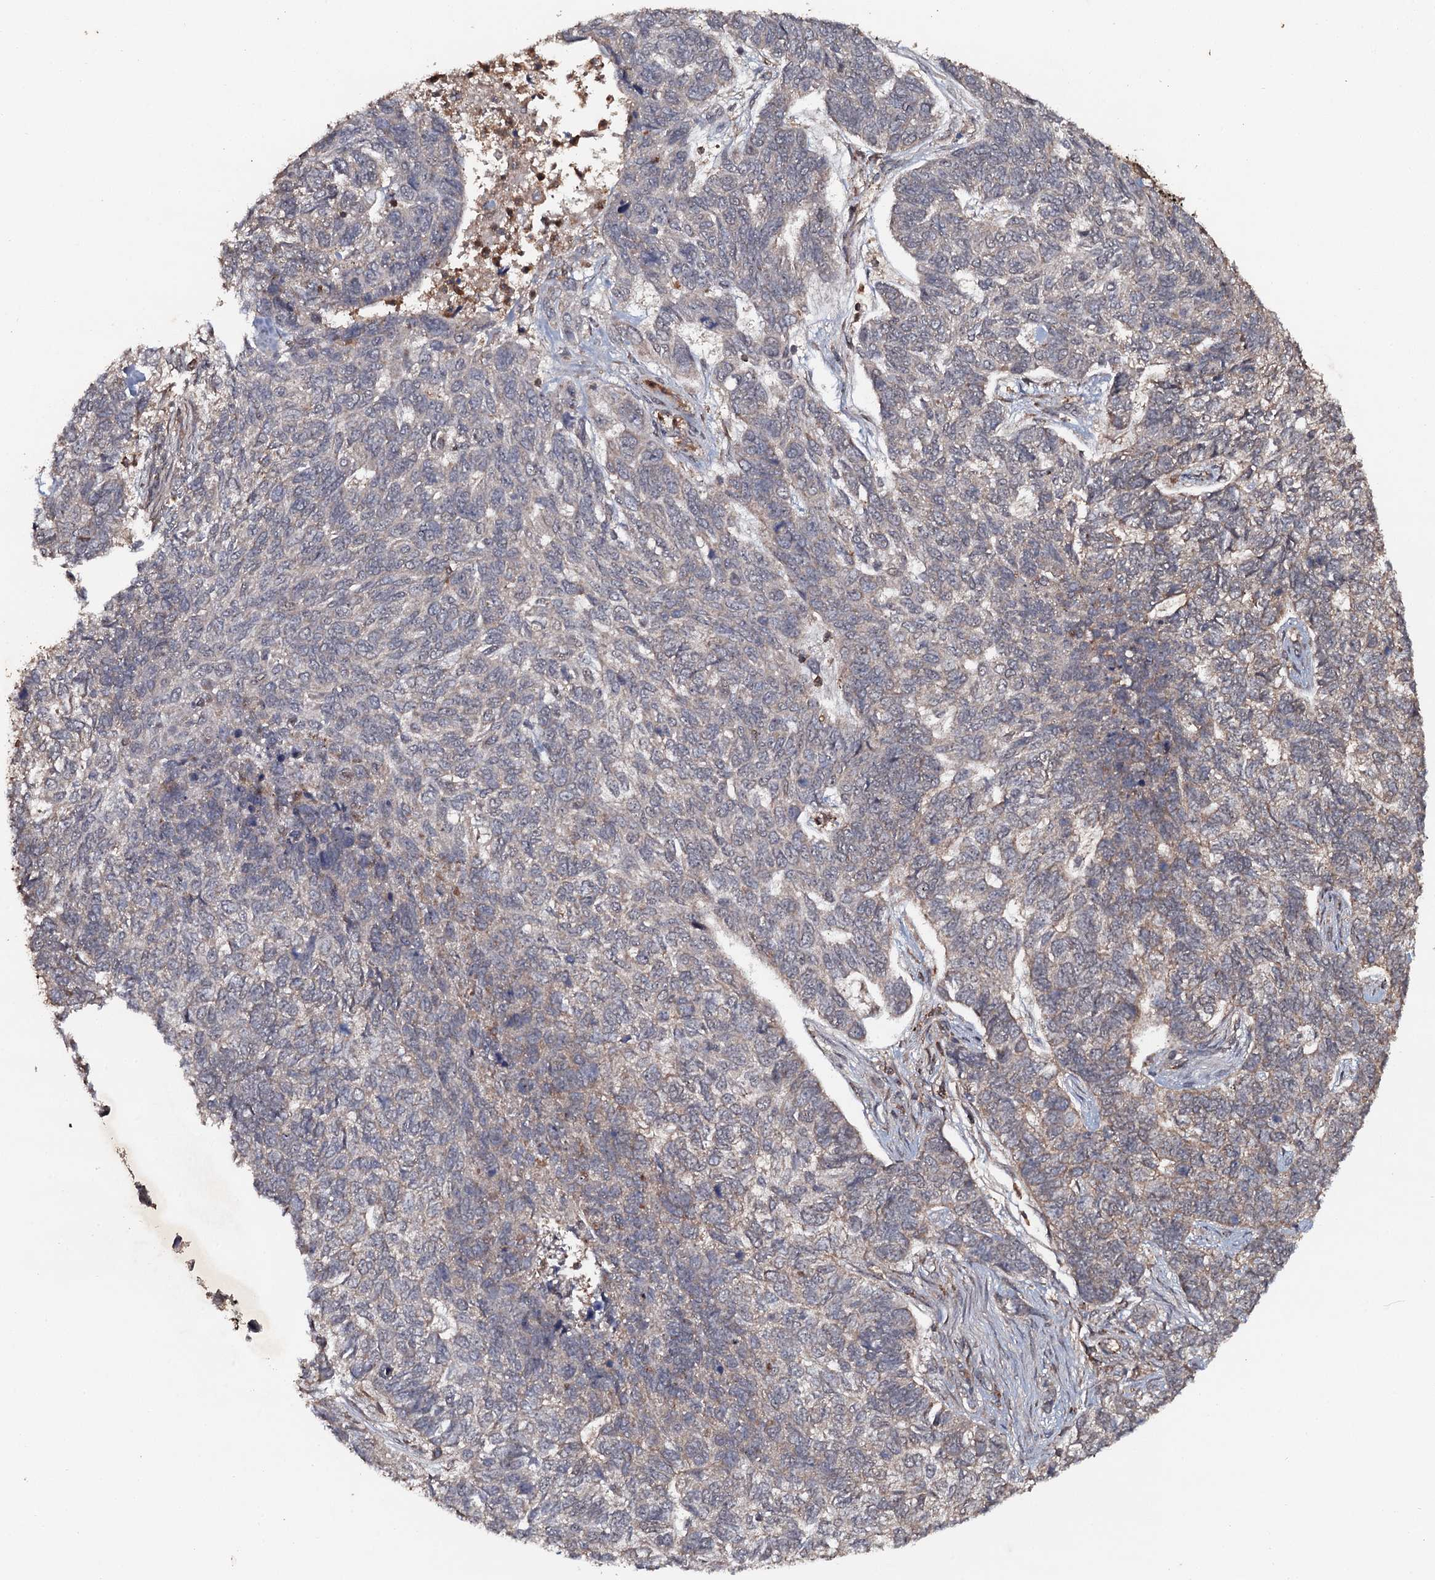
{"staining": {"intensity": "negative", "quantity": "none", "location": "none"}, "tissue": "skin cancer", "cell_type": "Tumor cells", "image_type": "cancer", "snomed": [{"axis": "morphology", "description": "Basal cell carcinoma"}, {"axis": "topography", "description": "Skin"}], "caption": "This is an immunohistochemistry photomicrograph of human basal cell carcinoma (skin). There is no staining in tumor cells.", "gene": "ADGRG3", "patient": {"sex": "female", "age": 65}}